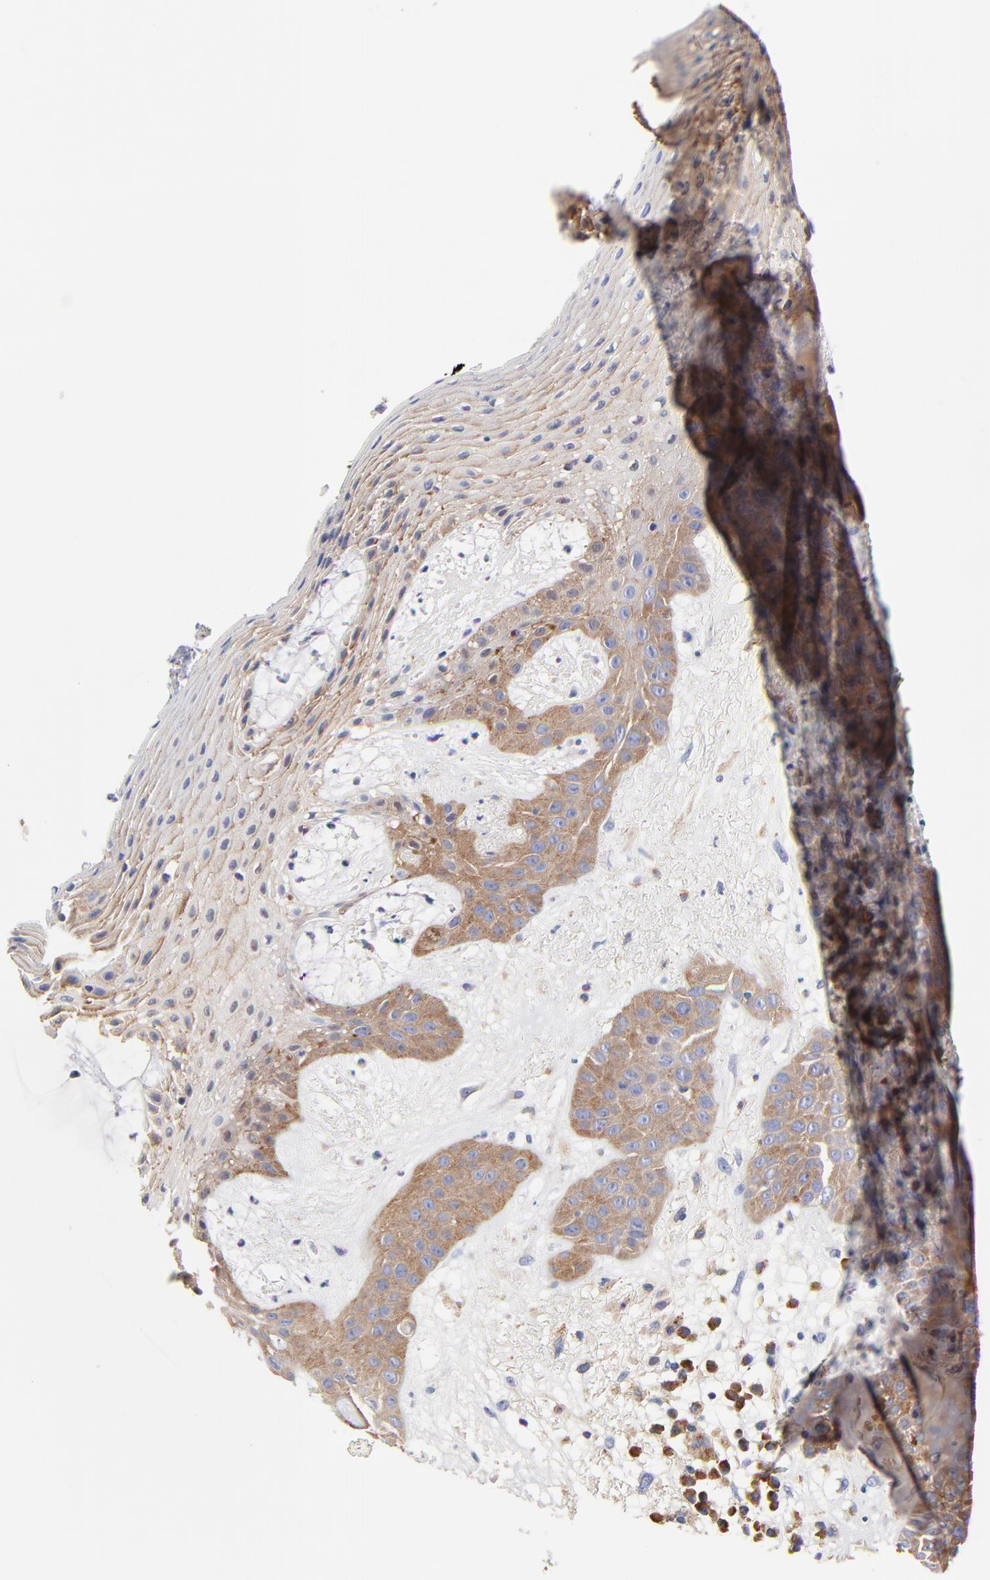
{"staining": {"intensity": "moderate", "quantity": ">75%", "location": "cytoplasmic/membranous"}, "tissue": "skin cancer", "cell_type": "Tumor cells", "image_type": "cancer", "snomed": [{"axis": "morphology", "description": "Squamous cell carcinoma, NOS"}, {"axis": "topography", "description": "Skin"}], "caption": "Immunohistochemical staining of human squamous cell carcinoma (skin) exhibits medium levels of moderate cytoplasmic/membranous expression in approximately >75% of tumor cells. (DAB = brown stain, brightfield microscopy at high magnification).", "gene": "CD2AP", "patient": {"sex": "male", "age": 65}}